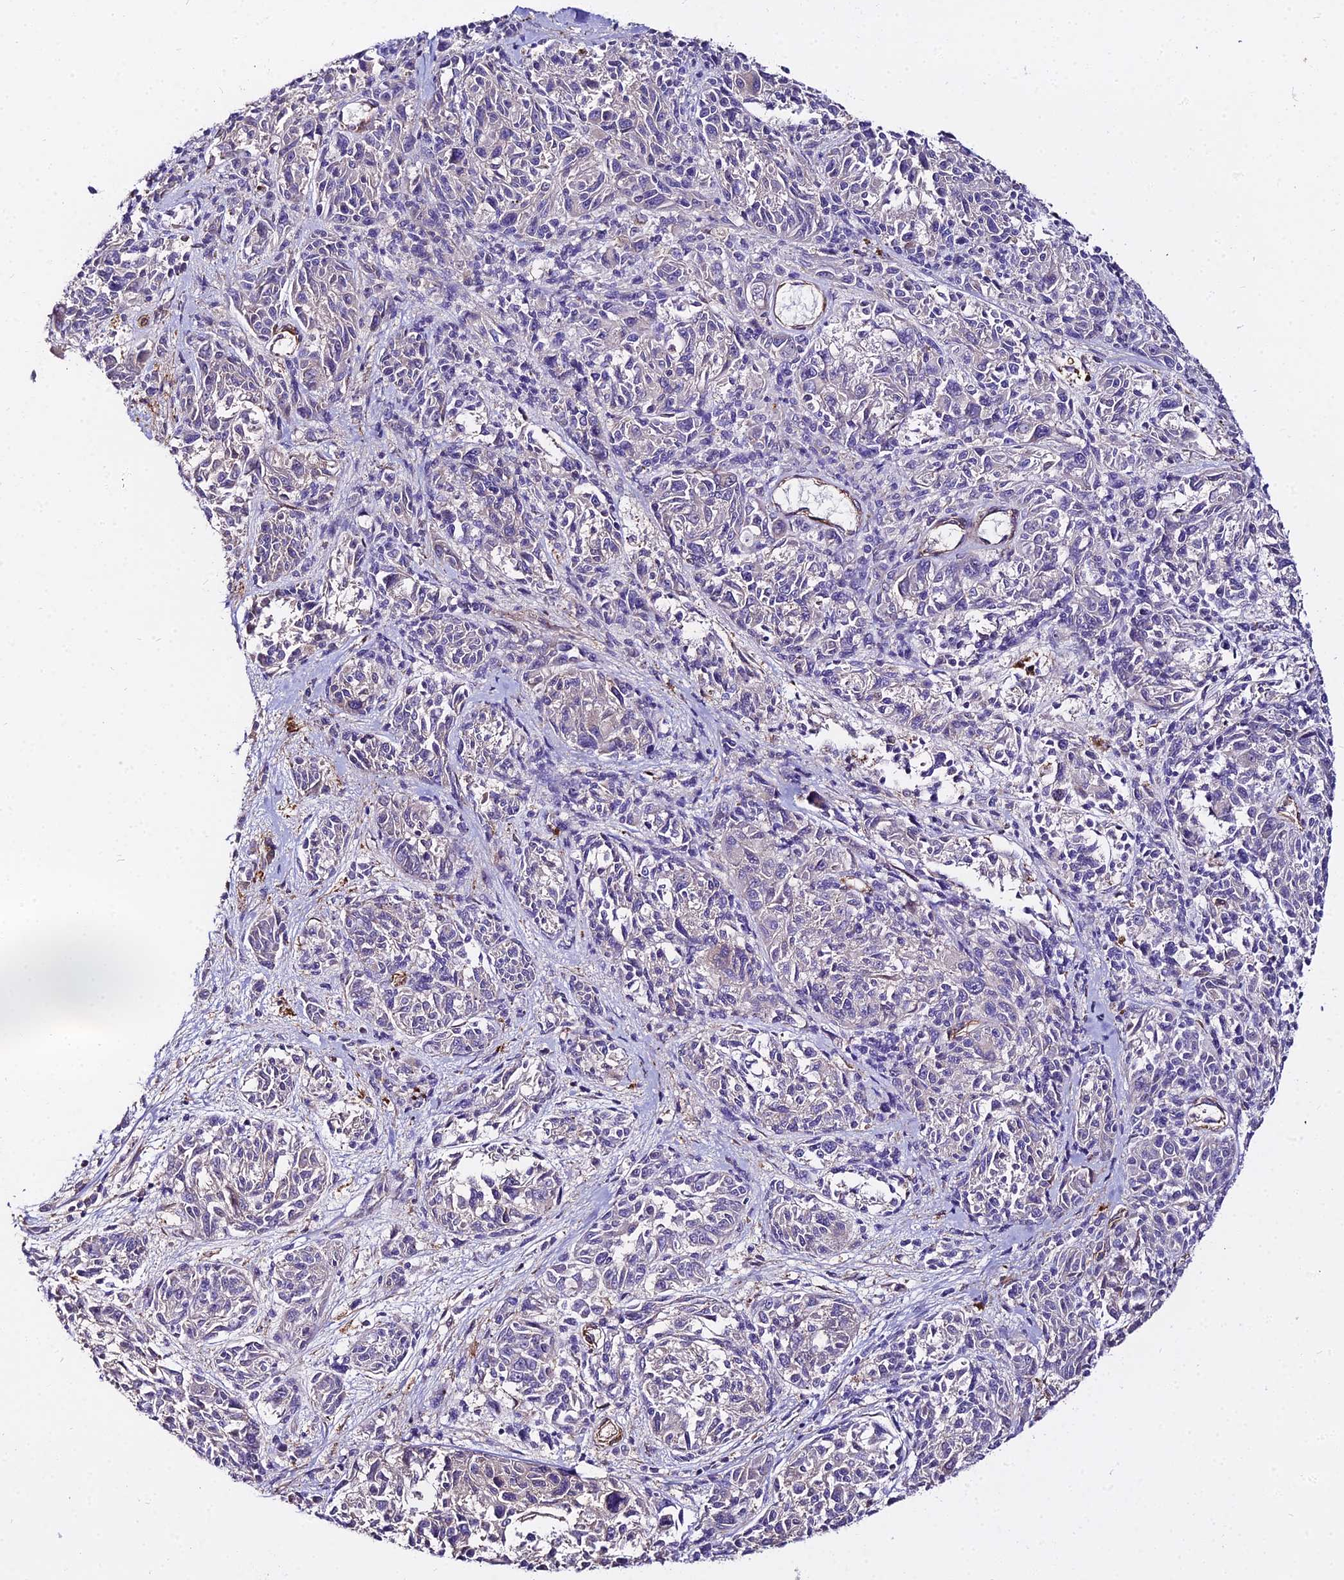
{"staining": {"intensity": "negative", "quantity": "none", "location": "none"}, "tissue": "melanoma", "cell_type": "Tumor cells", "image_type": "cancer", "snomed": [{"axis": "morphology", "description": "Malignant melanoma, NOS"}, {"axis": "topography", "description": "Skin"}], "caption": "A histopathology image of malignant melanoma stained for a protein displays no brown staining in tumor cells.", "gene": "GLYAT", "patient": {"sex": "male", "age": 53}}